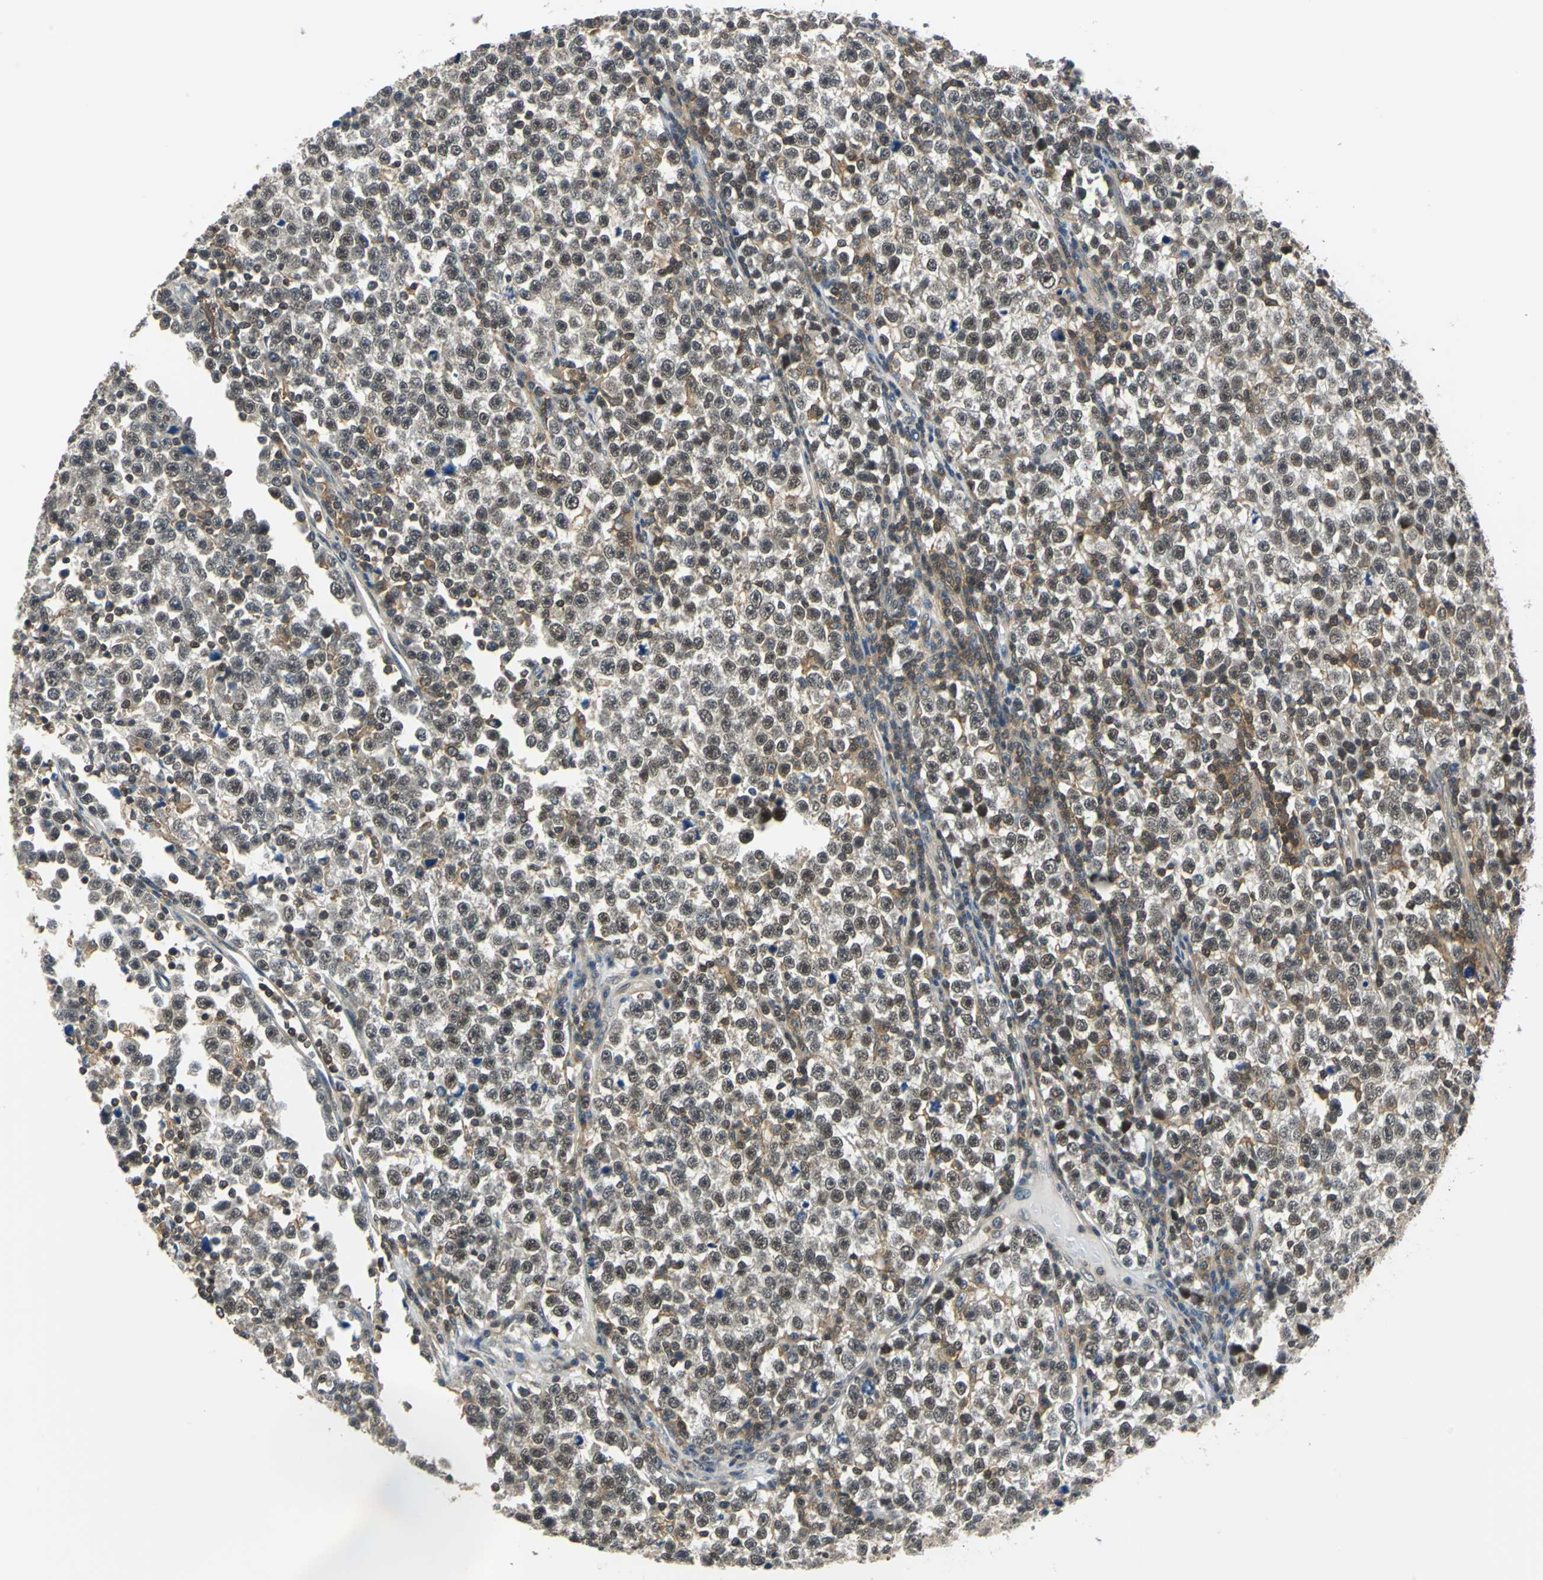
{"staining": {"intensity": "moderate", "quantity": ">75%", "location": "nuclear"}, "tissue": "testis cancer", "cell_type": "Tumor cells", "image_type": "cancer", "snomed": [{"axis": "morphology", "description": "Seminoma, NOS"}, {"axis": "topography", "description": "Testis"}], "caption": "Human testis cancer (seminoma) stained with a brown dye displays moderate nuclear positive staining in about >75% of tumor cells.", "gene": "ARPC3", "patient": {"sex": "male", "age": 43}}